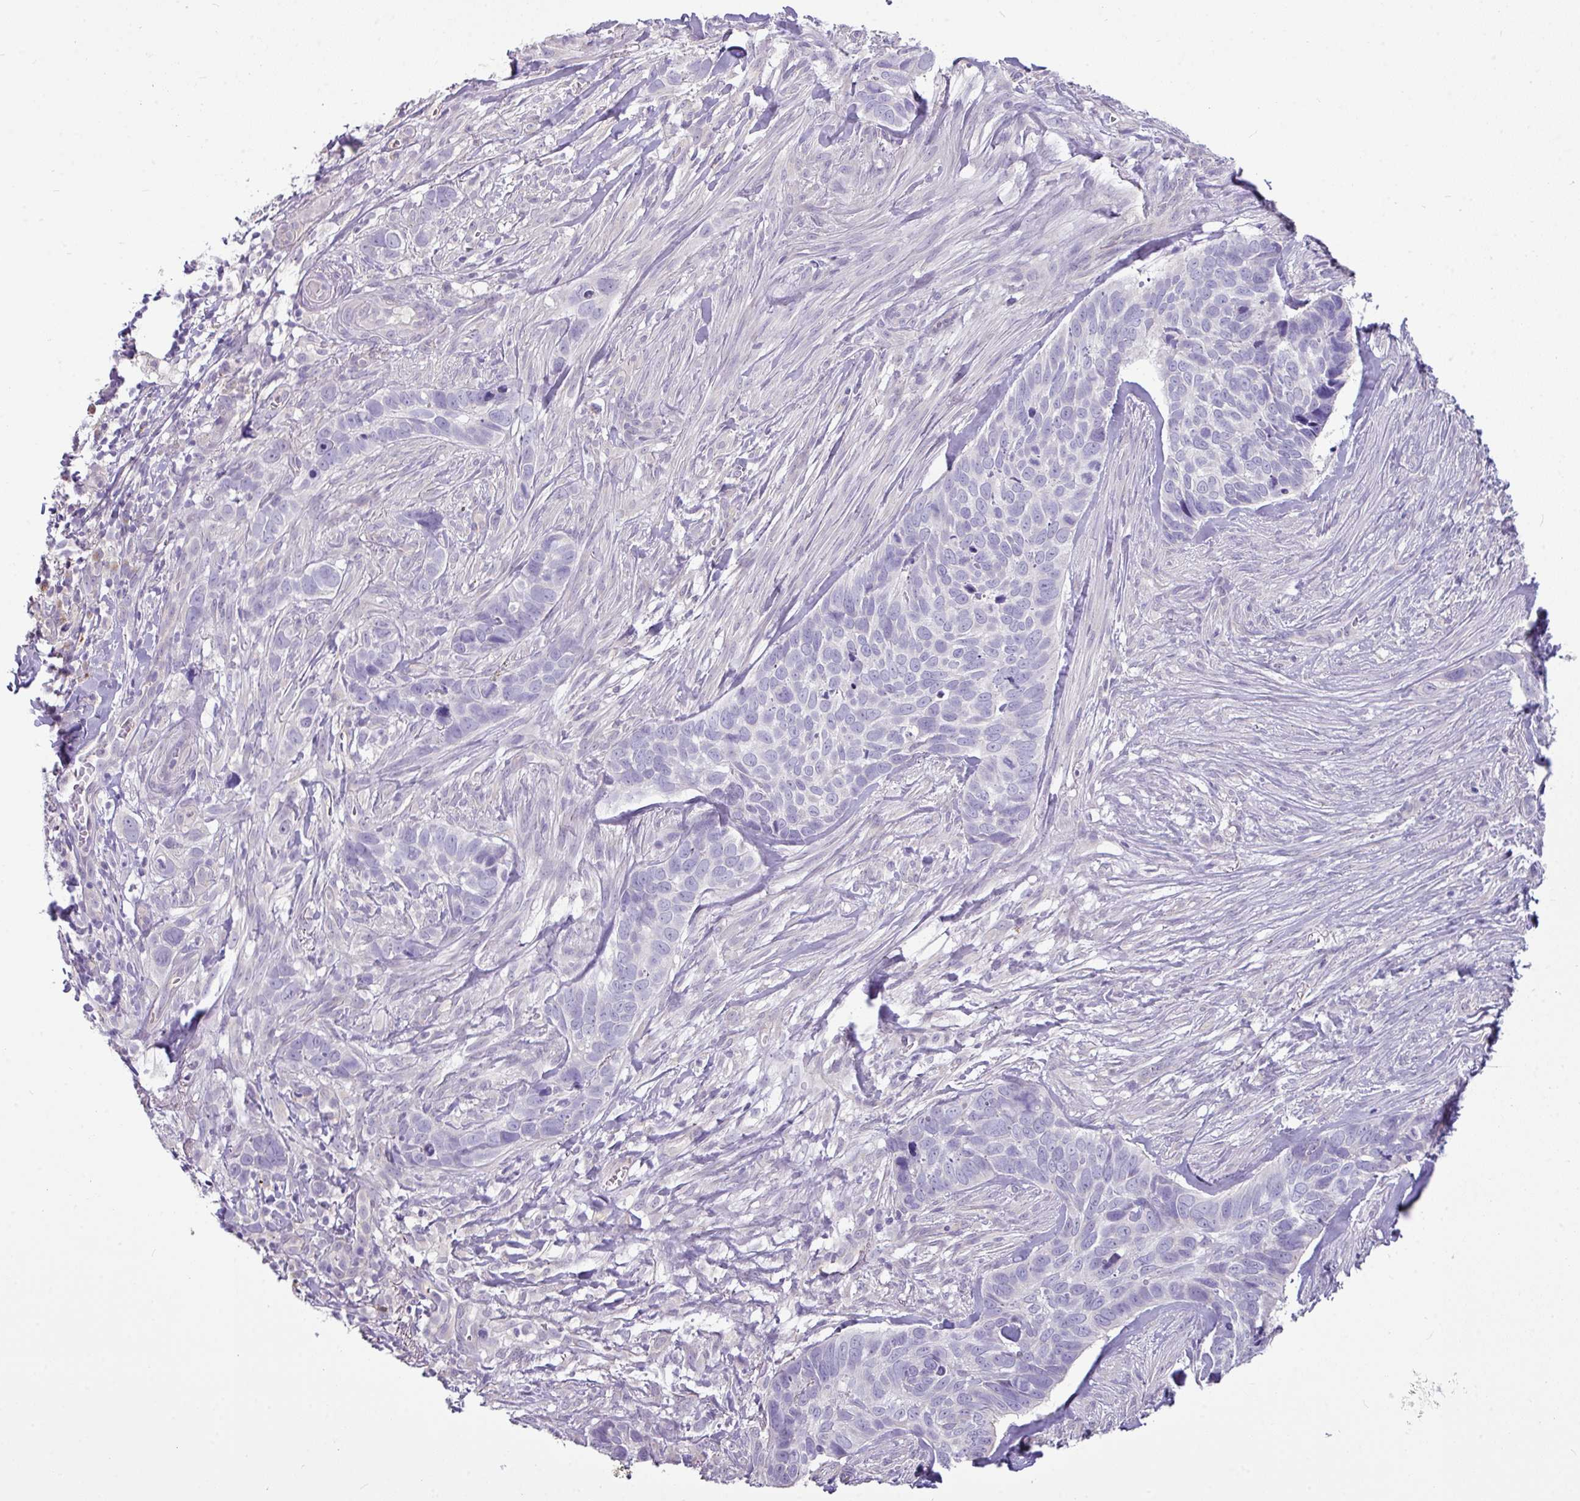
{"staining": {"intensity": "negative", "quantity": "none", "location": "none"}, "tissue": "skin cancer", "cell_type": "Tumor cells", "image_type": "cancer", "snomed": [{"axis": "morphology", "description": "Basal cell carcinoma"}, {"axis": "topography", "description": "Skin"}], "caption": "The image shows no significant positivity in tumor cells of basal cell carcinoma (skin).", "gene": "ZNF524", "patient": {"sex": "female", "age": 82}}